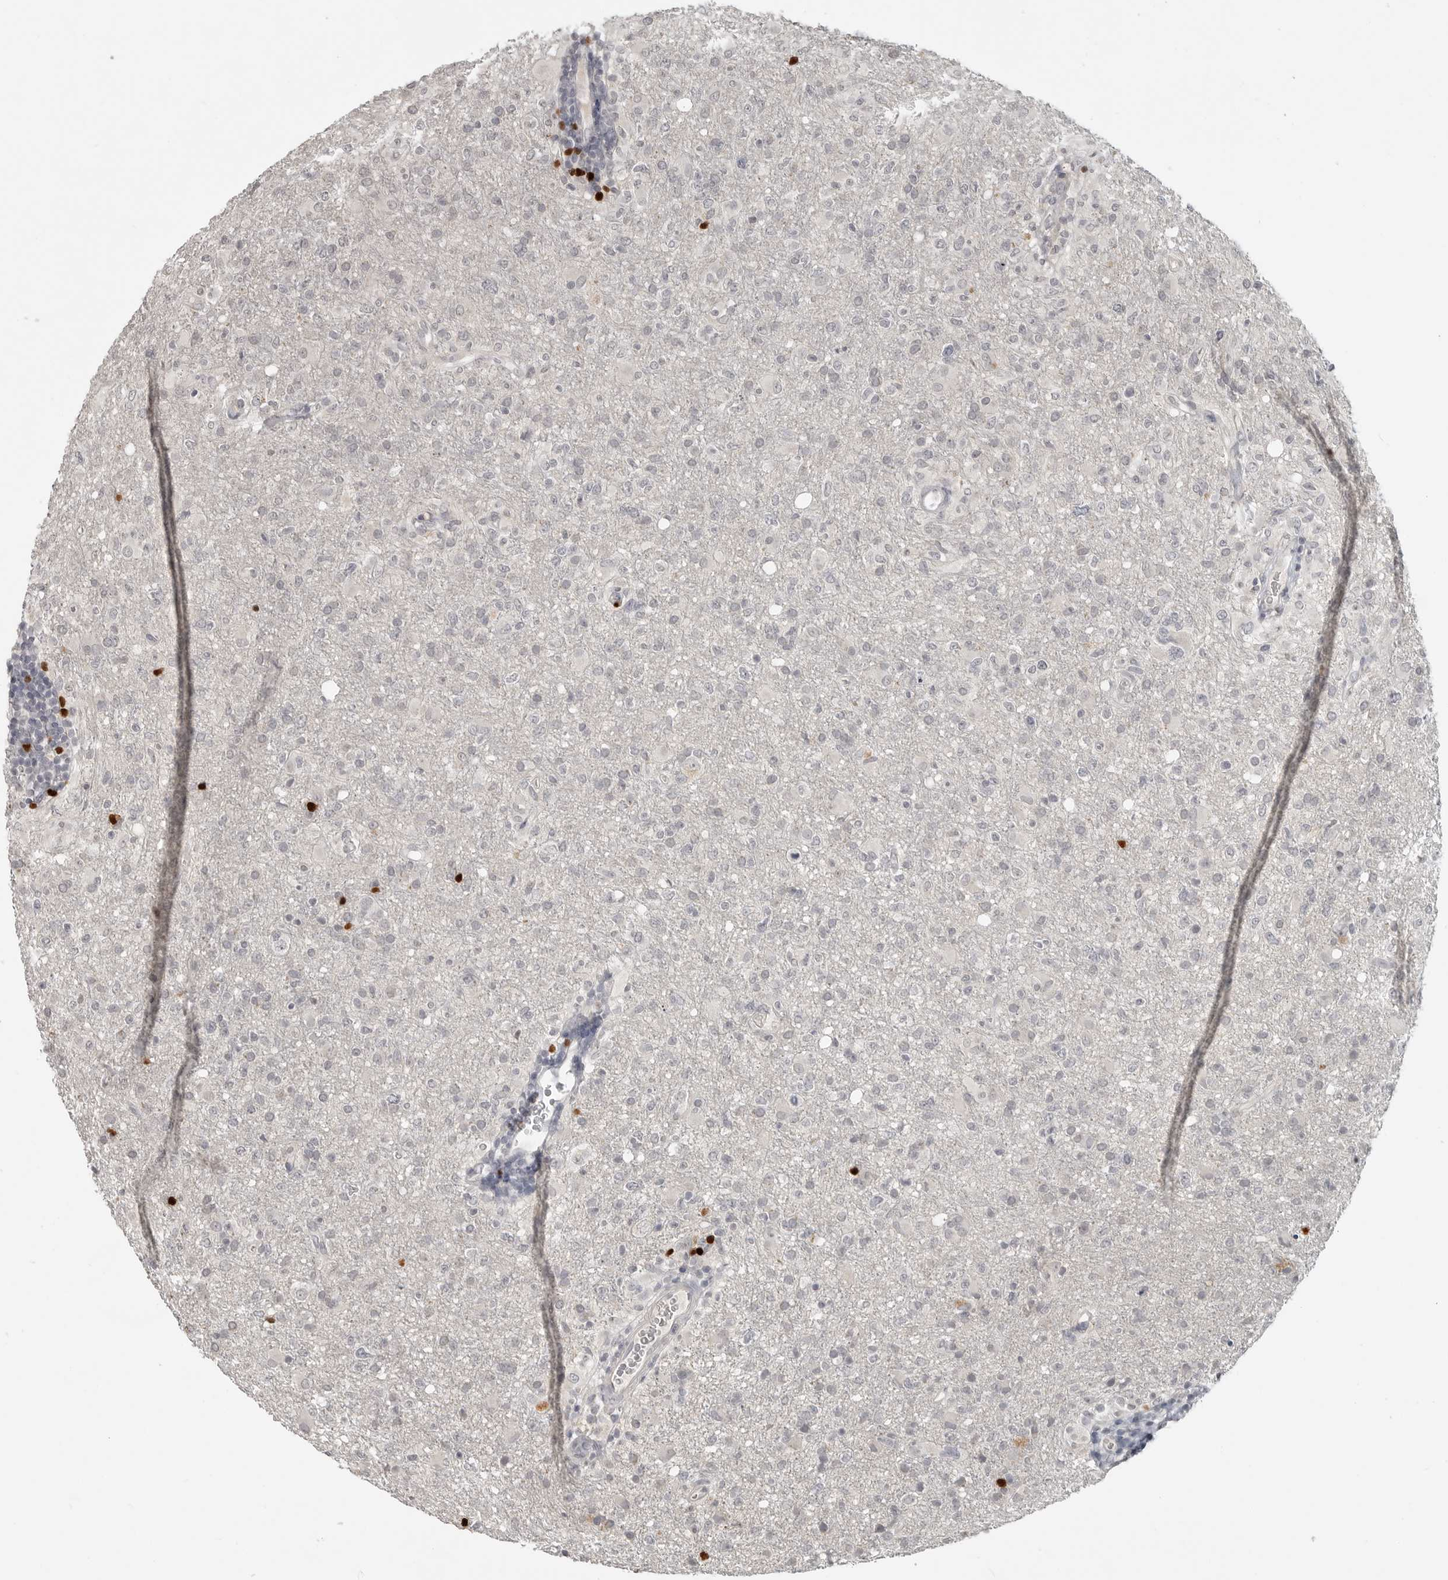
{"staining": {"intensity": "negative", "quantity": "none", "location": "none"}, "tissue": "glioma", "cell_type": "Tumor cells", "image_type": "cancer", "snomed": [{"axis": "morphology", "description": "Glioma, malignant, High grade"}, {"axis": "topography", "description": "Brain"}], "caption": "DAB (3,3'-diaminobenzidine) immunohistochemical staining of human glioma exhibits no significant staining in tumor cells. Nuclei are stained in blue.", "gene": "FOXP3", "patient": {"sex": "female", "age": 57}}